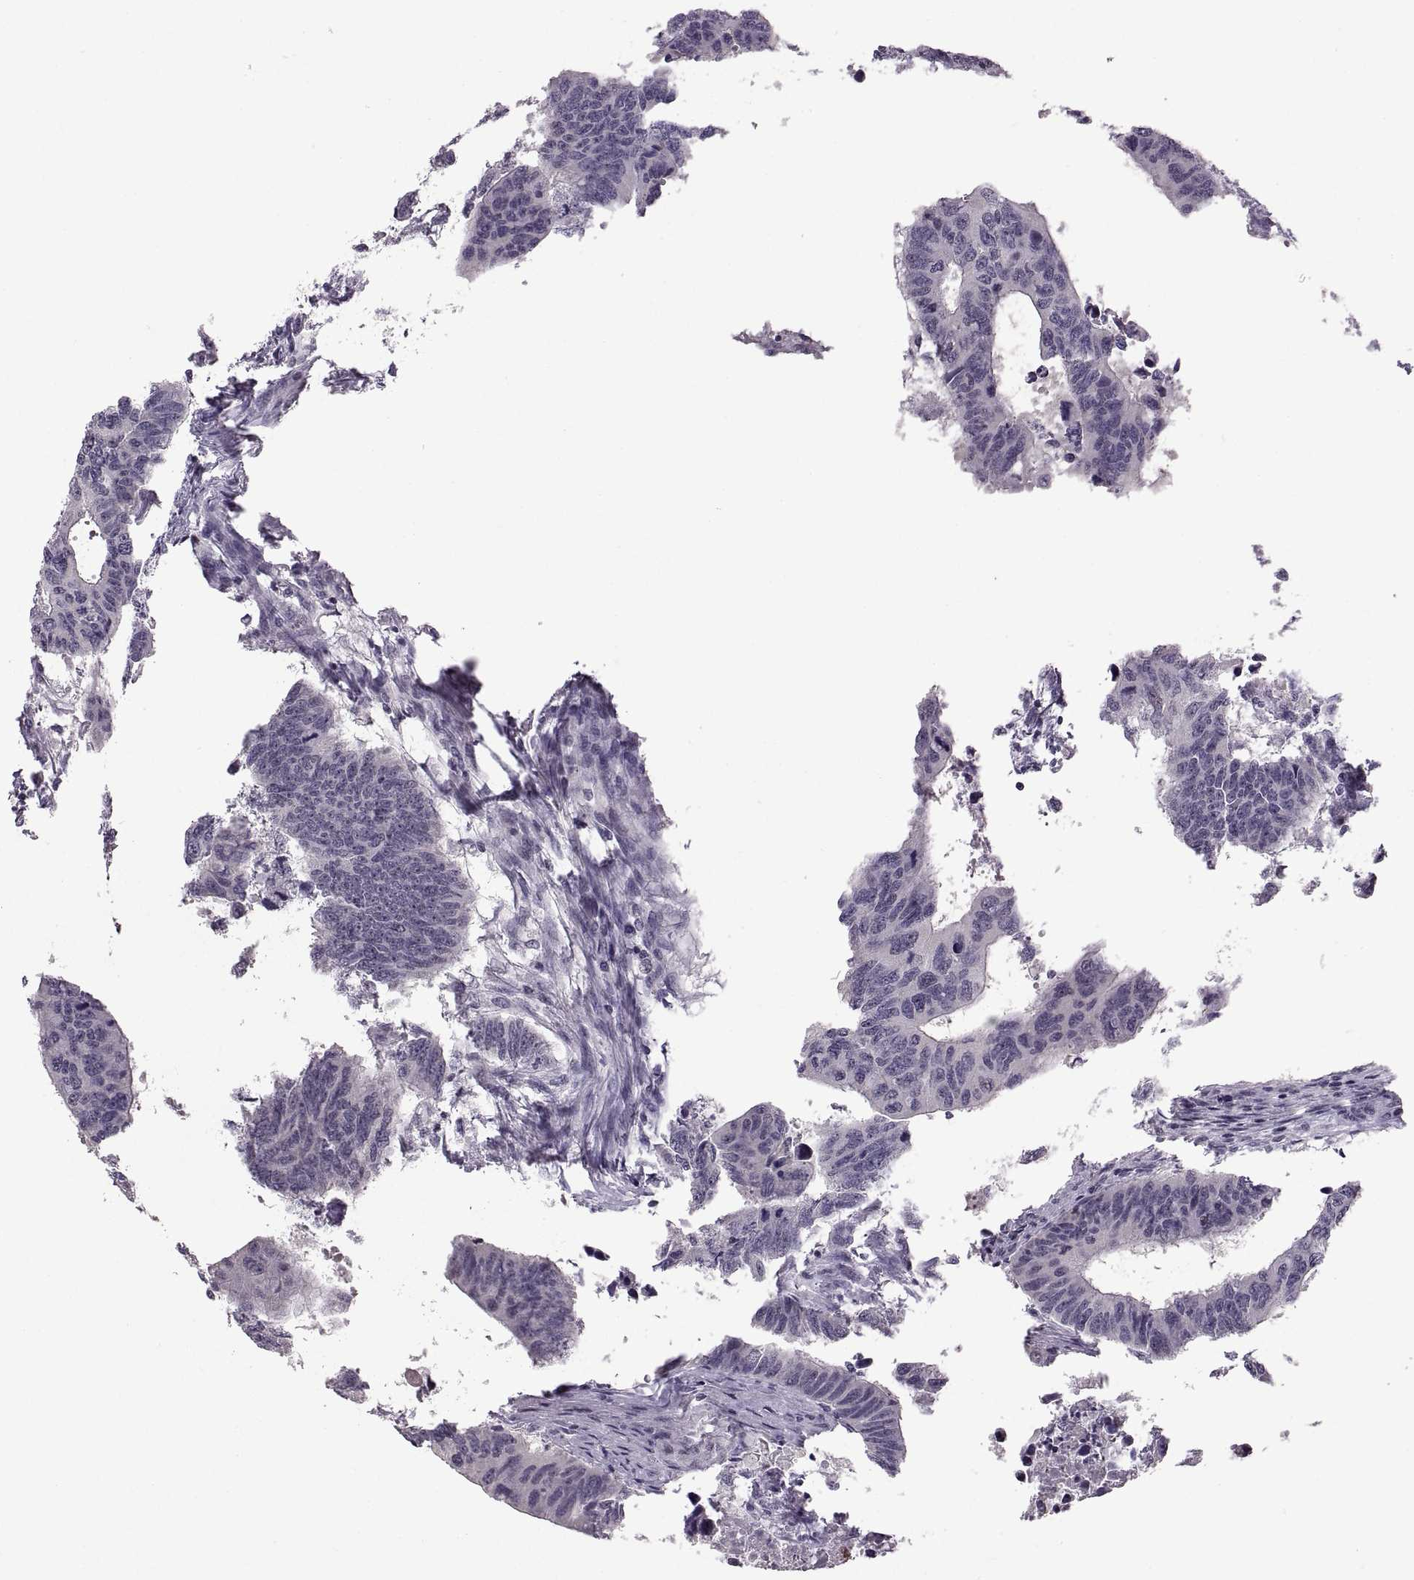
{"staining": {"intensity": "negative", "quantity": "none", "location": "none"}, "tissue": "colorectal cancer", "cell_type": "Tumor cells", "image_type": "cancer", "snomed": [{"axis": "morphology", "description": "Adenocarcinoma, NOS"}, {"axis": "topography", "description": "Rectum"}], "caption": "There is no significant expression in tumor cells of colorectal adenocarcinoma. The staining is performed using DAB (3,3'-diaminobenzidine) brown chromogen with nuclei counter-stained in using hematoxylin.", "gene": "NEK2", "patient": {"sex": "female", "age": 85}}